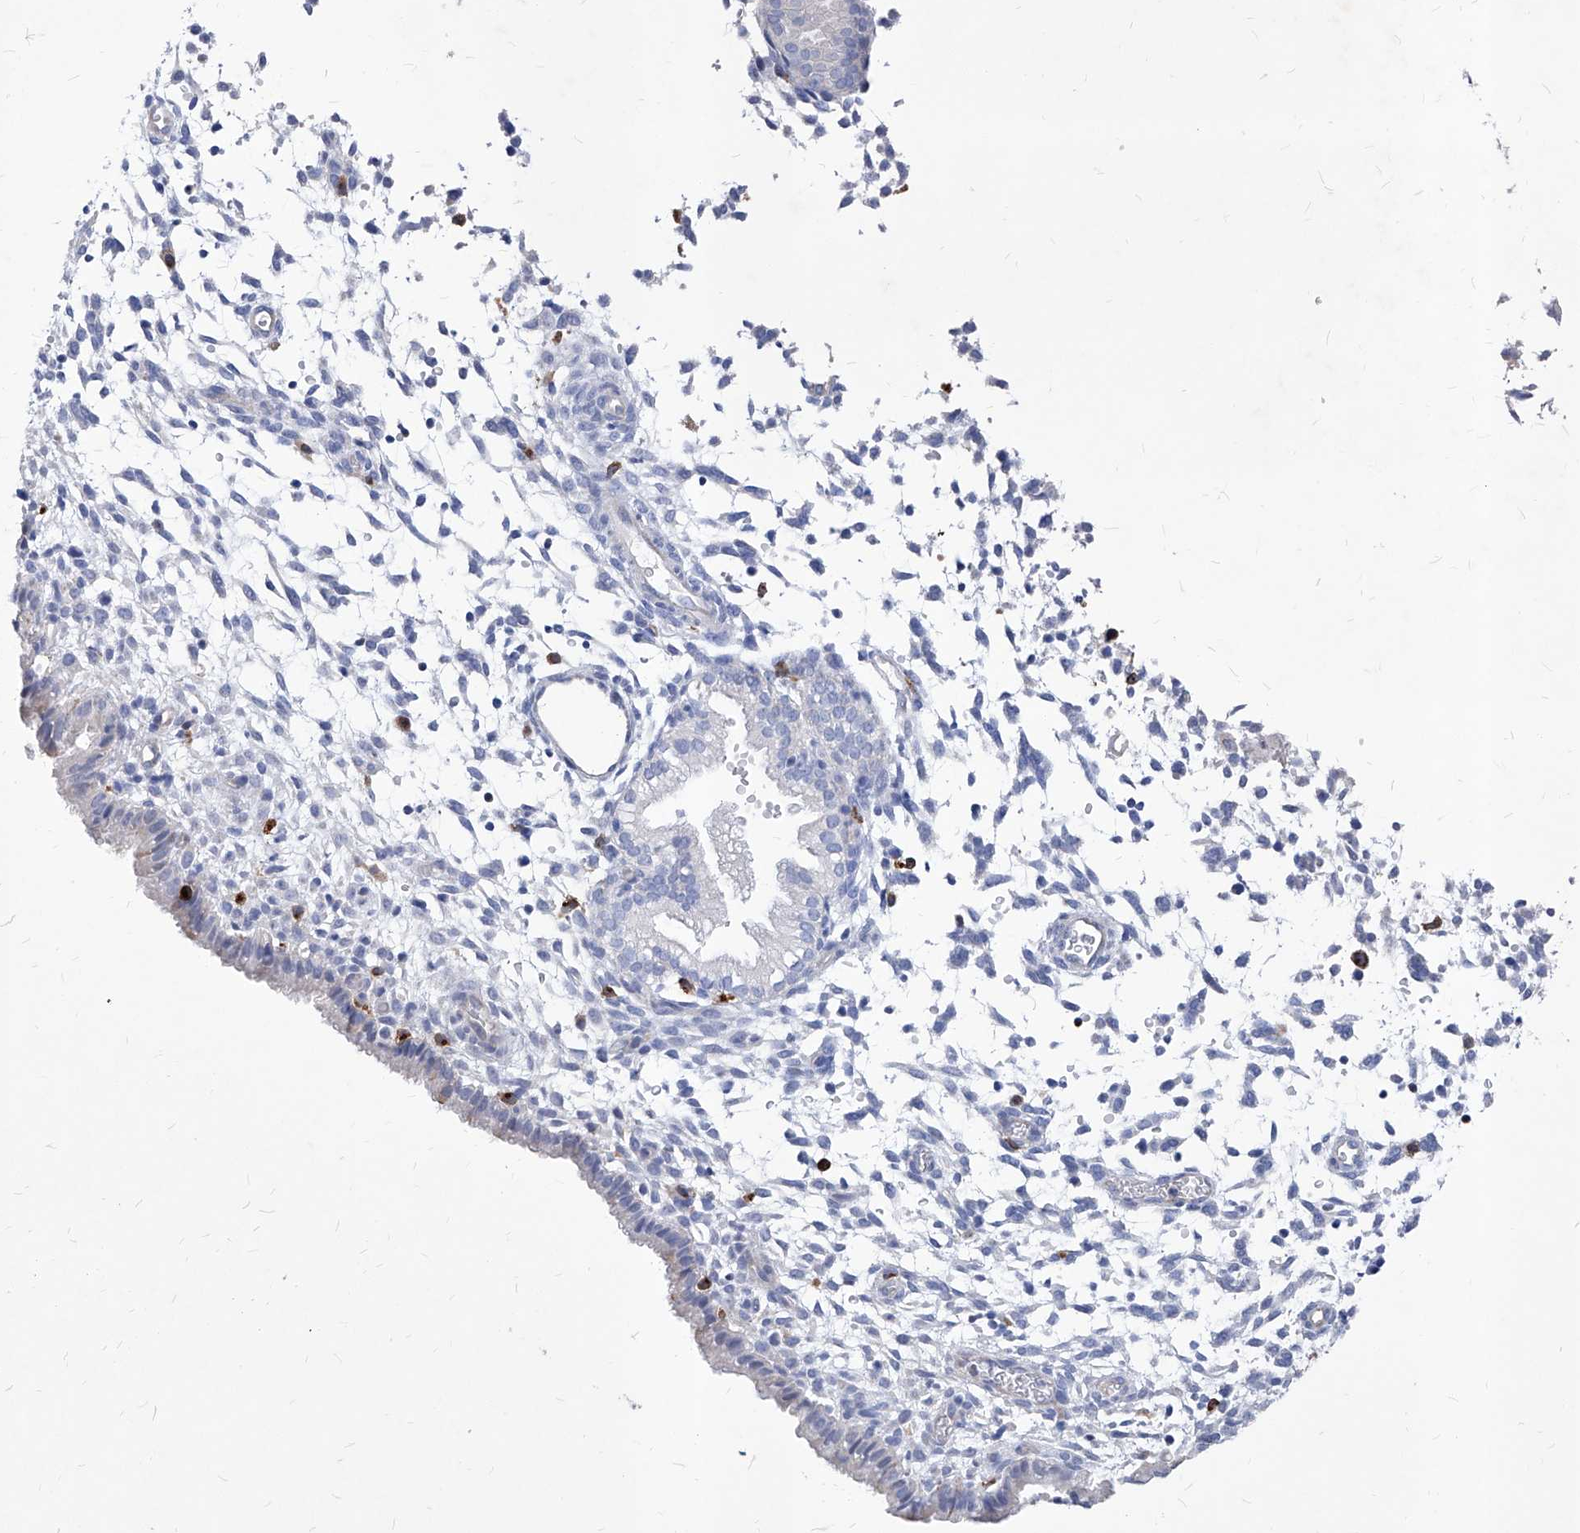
{"staining": {"intensity": "negative", "quantity": "none", "location": "none"}, "tissue": "endometrium", "cell_type": "Cells in endometrial stroma", "image_type": "normal", "snomed": [{"axis": "morphology", "description": "Normal tissue, NOS"}, {"axis": "topography", "description": "Endometrium"}], "caption": "Cells in endometrial stroma show no significant positivity in unremarkable endometrium. The staining is performed using DAB brown chromogen with nuclei counter-stained in using hematoxylin.", "gene": "UBOX5", "patient": {"sex": "female", "age": 33}}